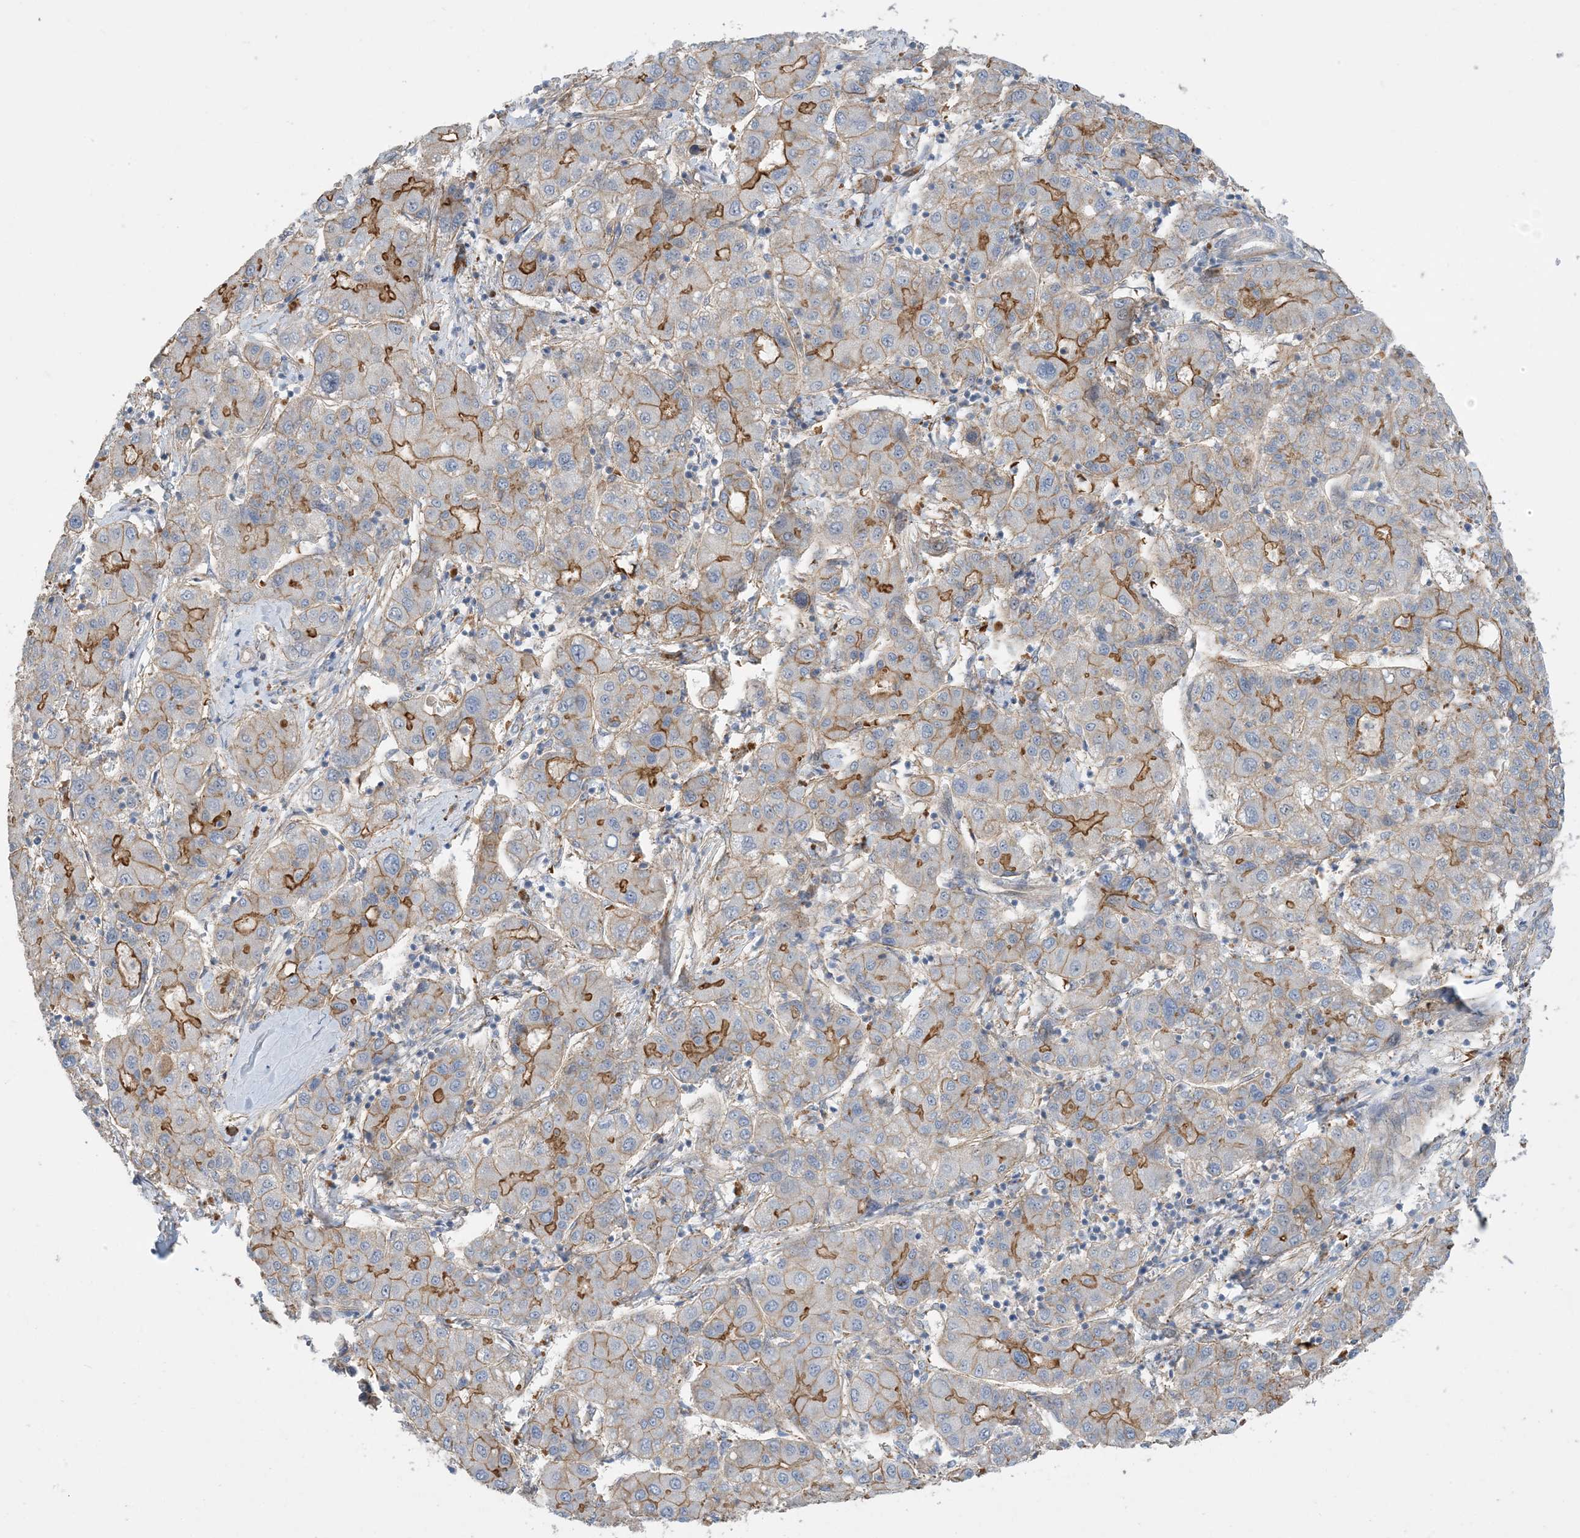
{"staining": {"intensity": "moderate", "quantity": ">75%", "location": "cytoplasmic/membranous"}, "tissue": "liver cancer", "cell_type": "Tumor cells", "image_type": "cancer", "snomed": [{"axis": "morphology", "description": "Carcinoma, Hepatocellular, NOS"}, {"axis": "topography", "description": "Liver"}], "caption": "Human liver cancer stained with a brown dye displays moderate cytoplasmic/membranous positive positivity in approximately >75% of tumor cells.", "gene": "AOC1", "patient": {"sex": "male", "age": 65}}